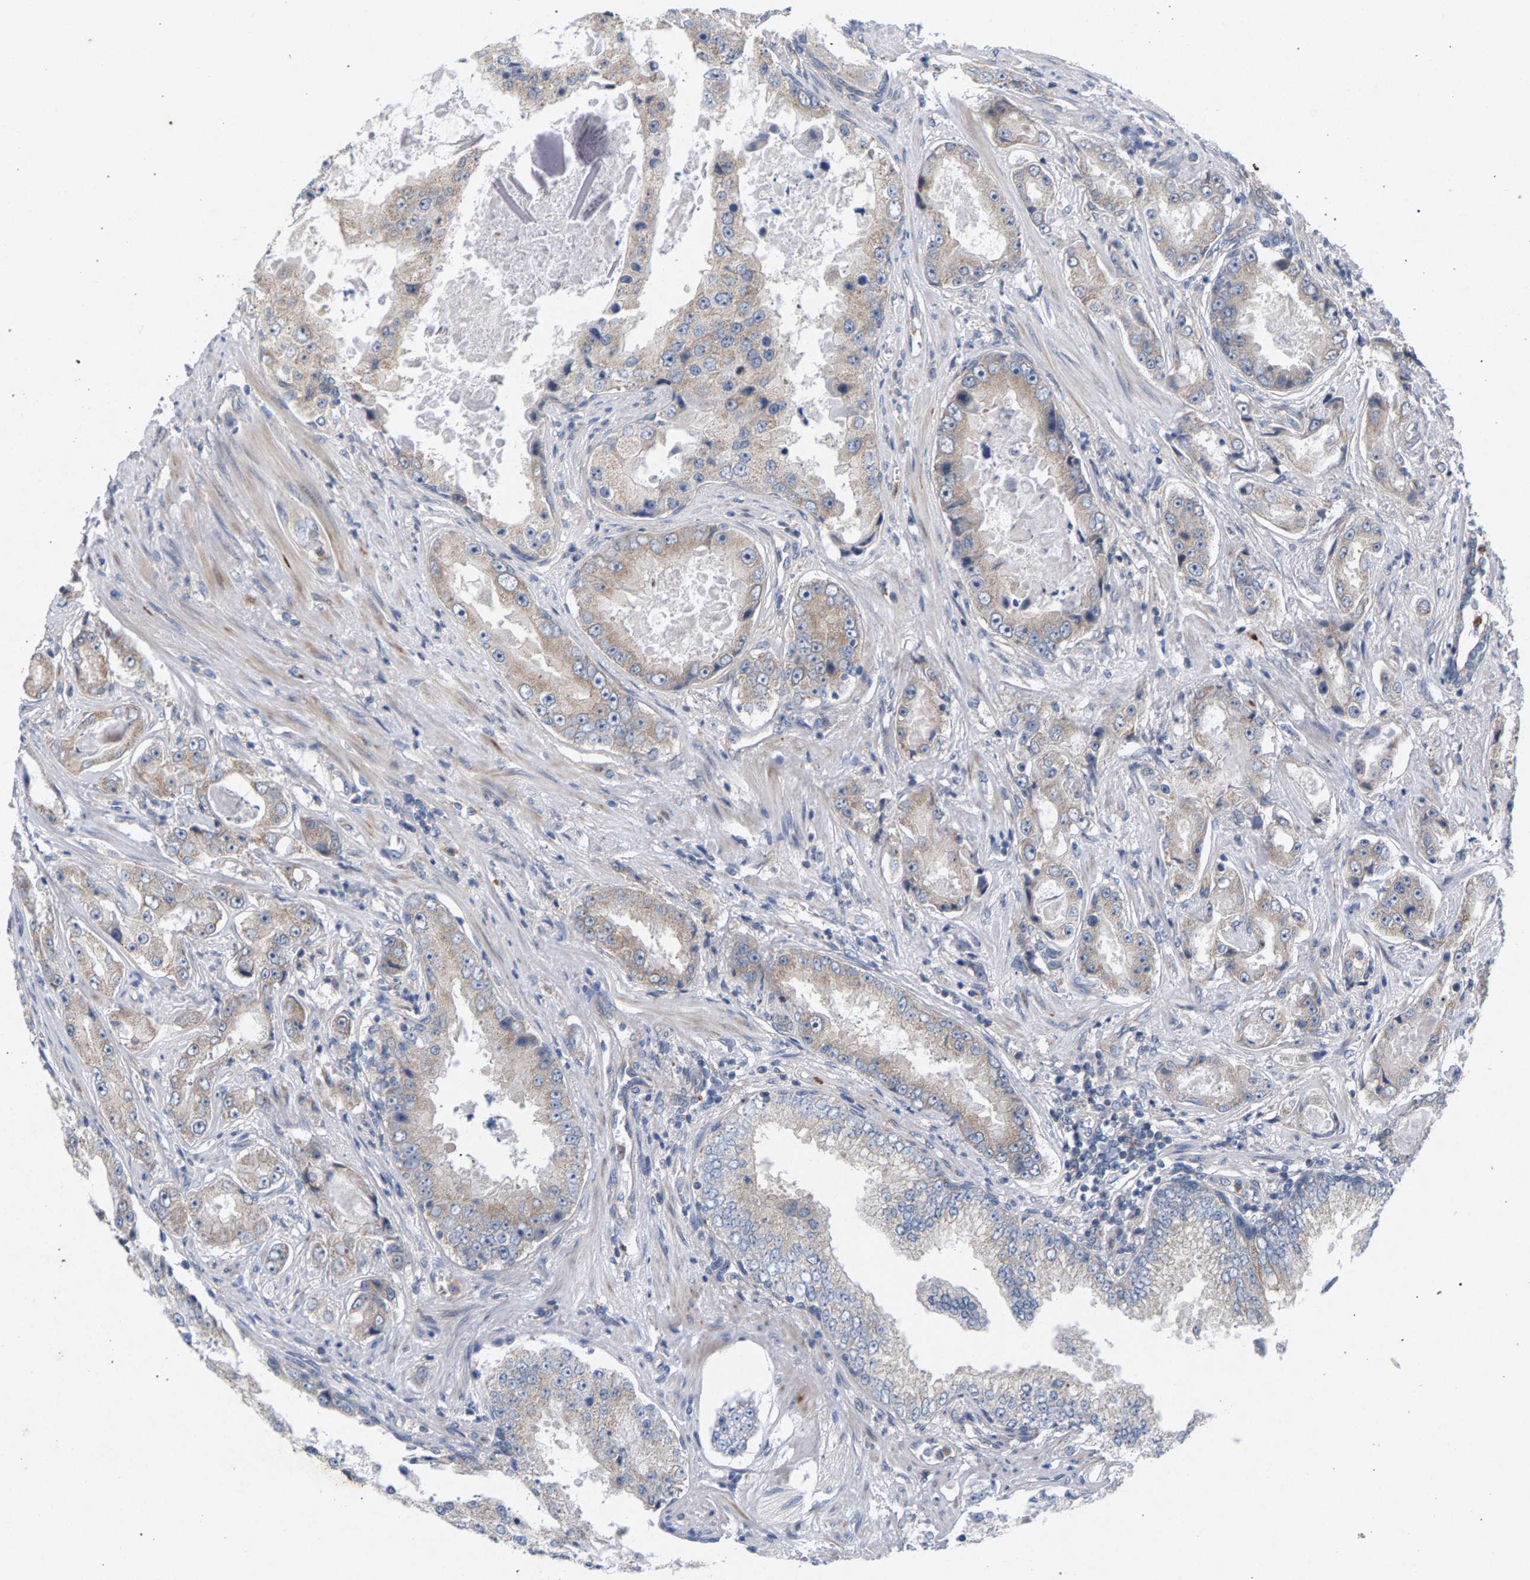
{"staining": {"intensity": "weak", "quantity": "<25%", "location": "cytoplasmic/membranous"}, "tissue": "prostate cancer", "cell_type": "Tumor cells", "image_type": "cancer", "snomed": [{"axis": "morphology", "description": "Adenocarcinoma, High grade"}, {"axis": "topography", "description": "Prostate"}], "caption": "Prostate cancer stained for a protein using IHC displays no staining tumor cells.", "gene": "MAMDC2", "patient": {"sex": "male", "age": 73}}